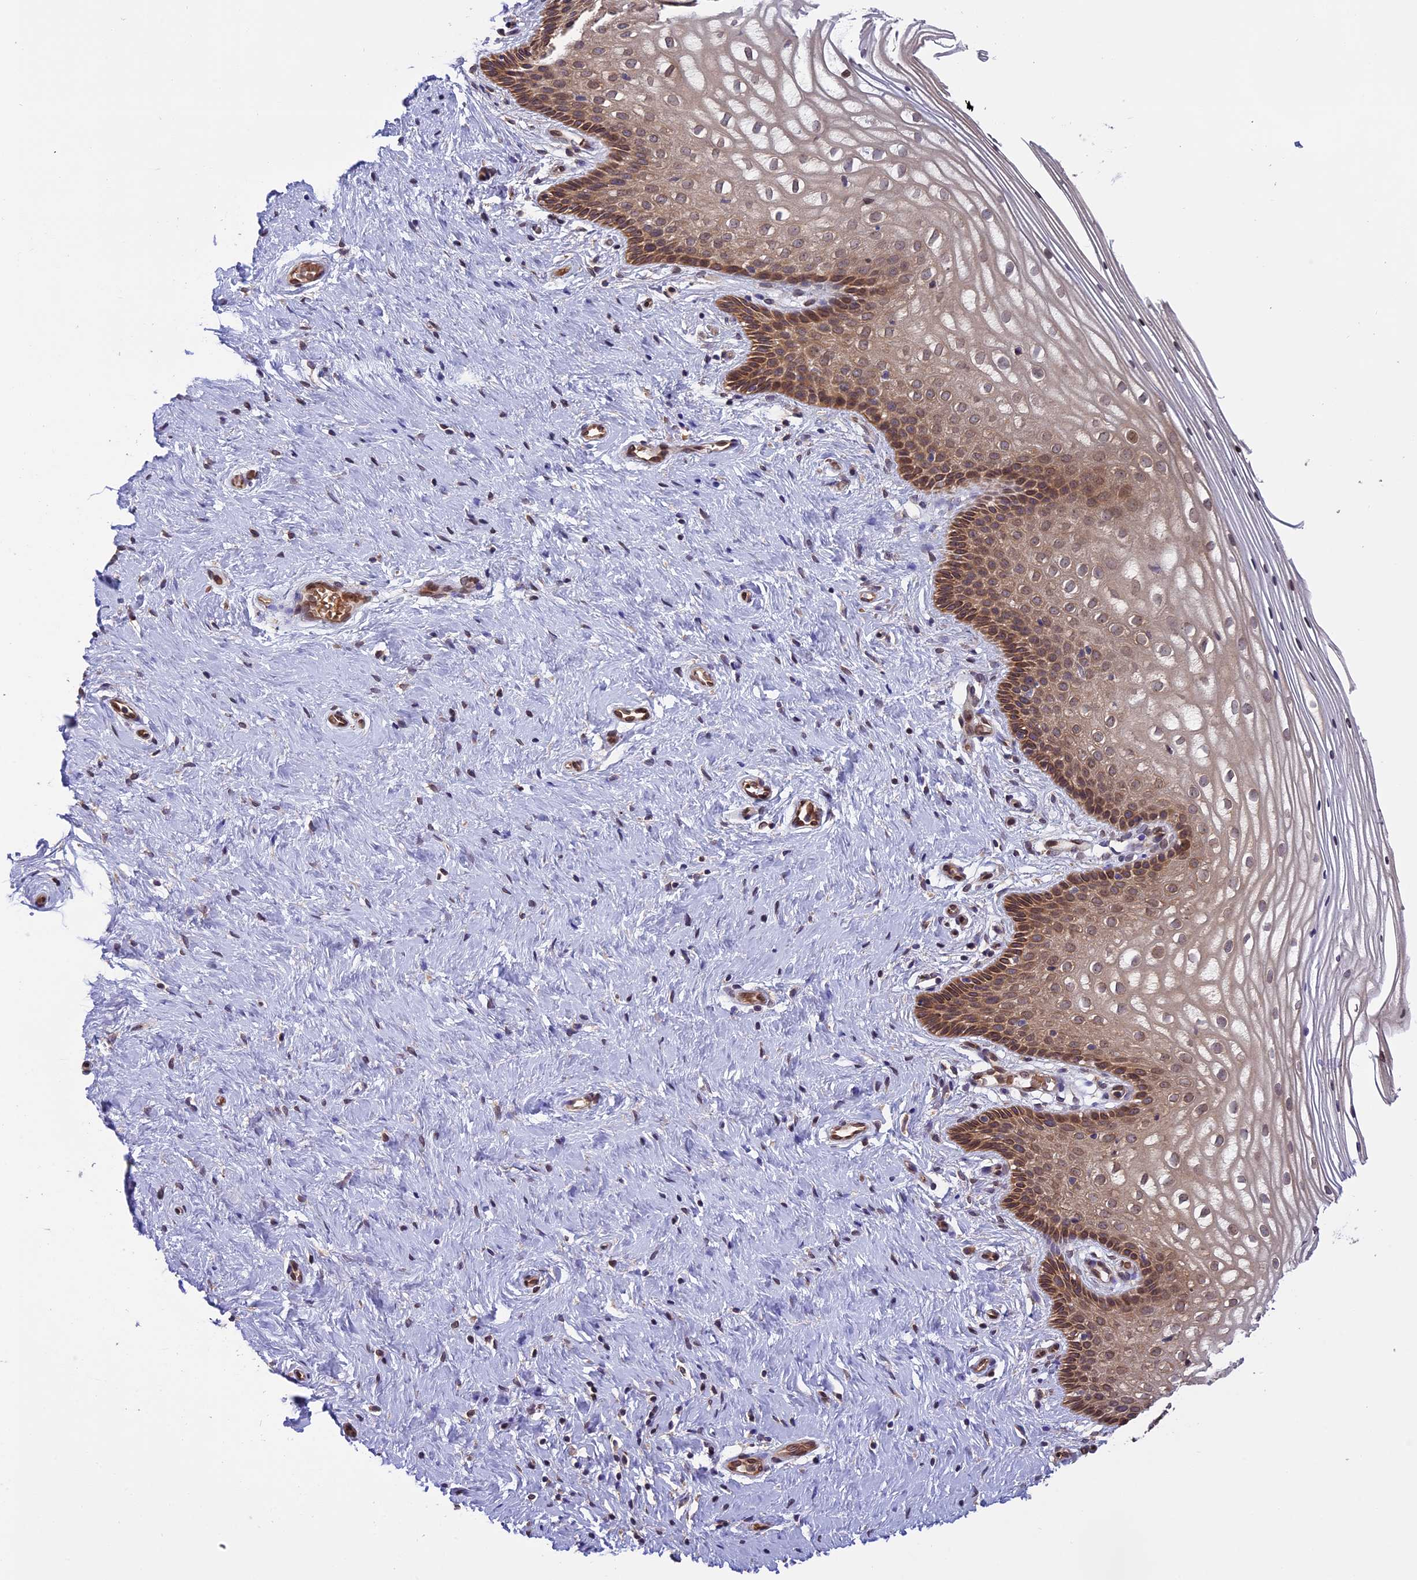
{"staining": {"intensity": "strong", "quantity": ">75%", "location": "cytoplasmic/membranous,nuclear"}, "tissue": "cervix", "cell_type": "Glandular cells", "image_type": "normal", "snomed": [{"axis": "morphology", "description": "Normal tissue, NOS"}, {"axis": "topography", "description": "Cervix"}], "caption": "Immunohistochemistry (IHC) micrograph of unremarkable cervix: human cervix stained using immunohistochemistry (IHC) exhibits high levels of strong protein expression localized specifically in the cytoplasmic/membranous,nuclear of glandular cells, appearing as a cytoplasmic/membranous,nuclear brown color.", "gene": "CHMP2A", "patient": {"sex": "female", "age": 33}}